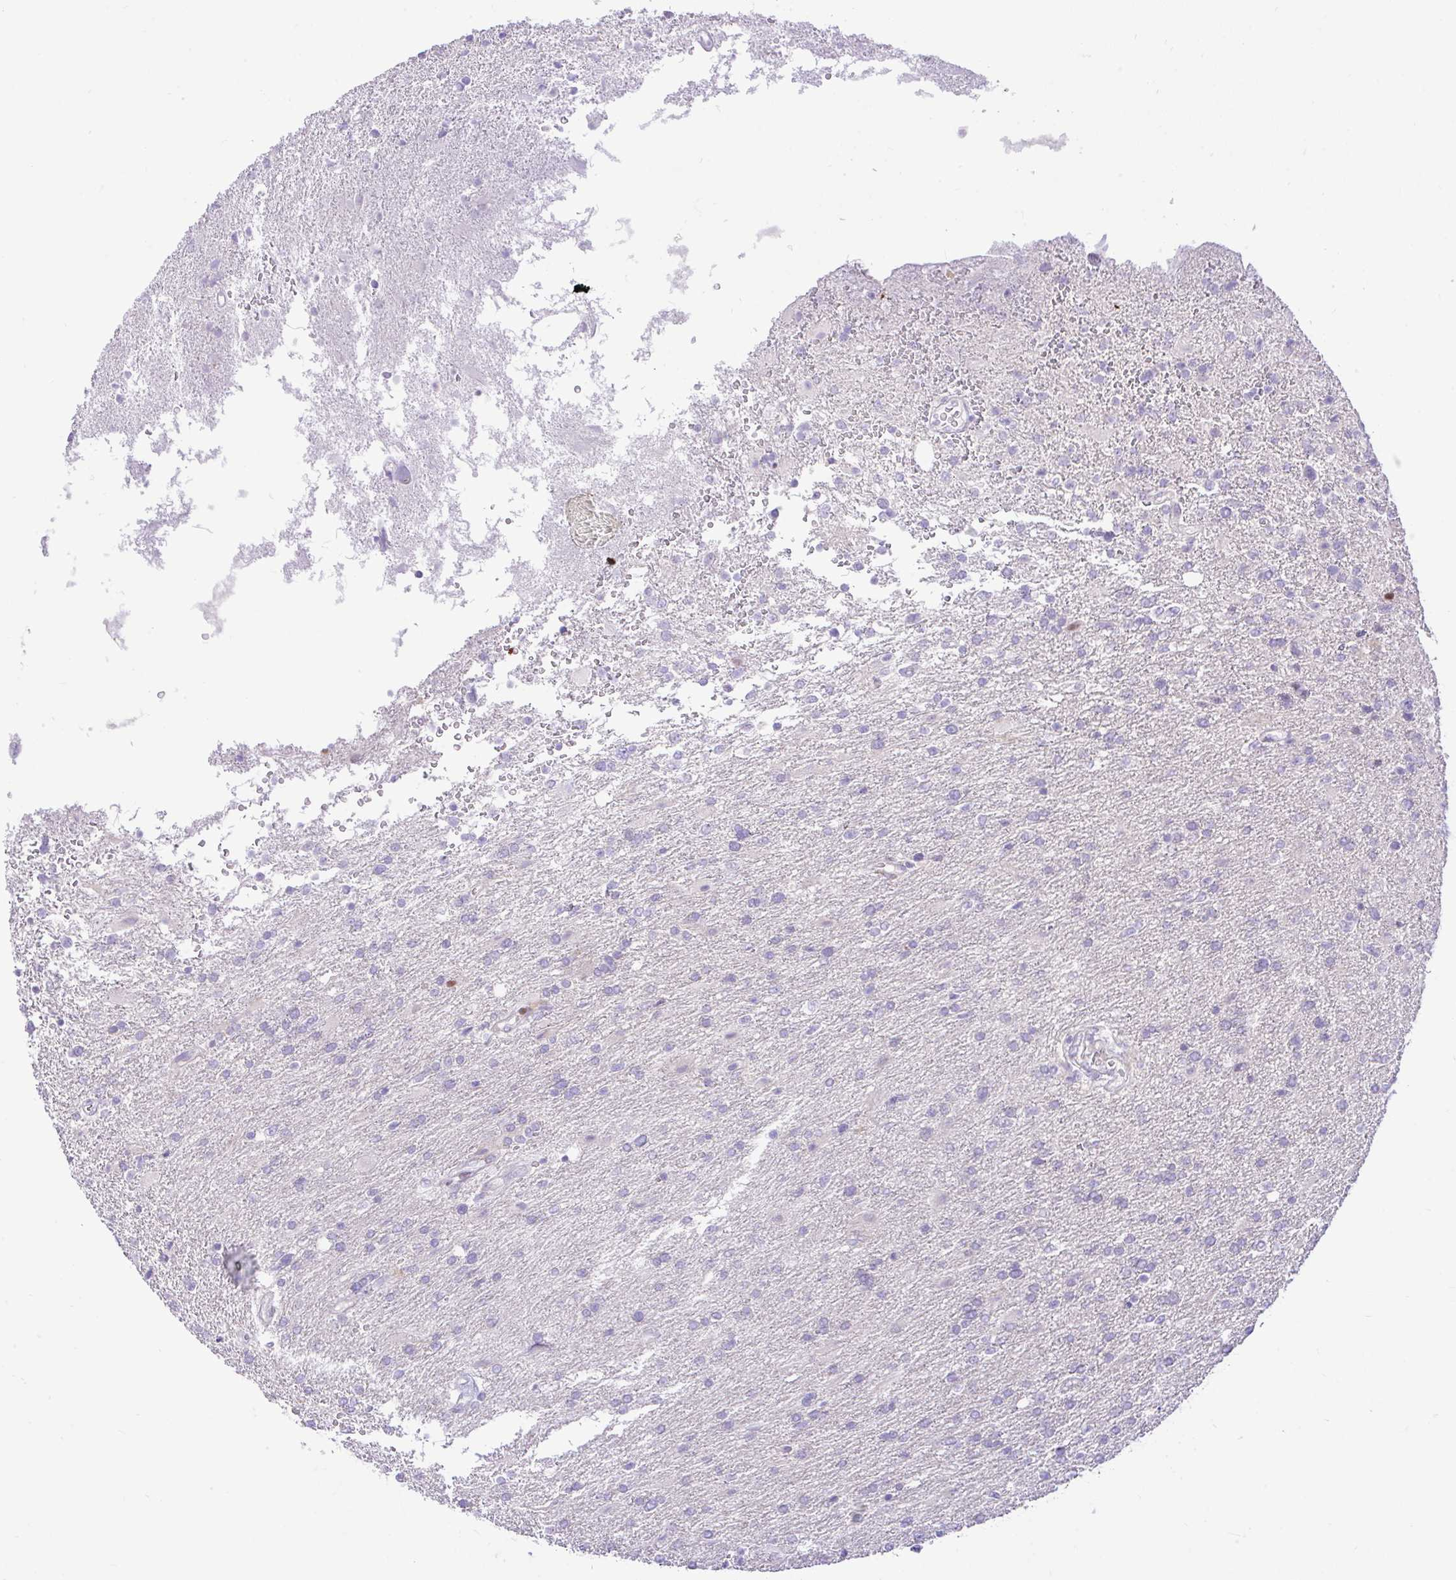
{"staining": {"intensity": "negative", "quantity": "none", "location": "none"}, "tissue": "glioma", "cell_type": "Tumor cells", "image_type": "cancer", "snomed": [{"axis": "morphology", "description": "Glioma, malignant, High grade"}, {"axis": "topography", "description": "Brain"}], "caption": "The IHC histopathology image has no significant staining in tumor cells of malignant high-grade glioma tissue.", "gene": "ZNF101", "patient": {"sex": "male", "age": 56}}